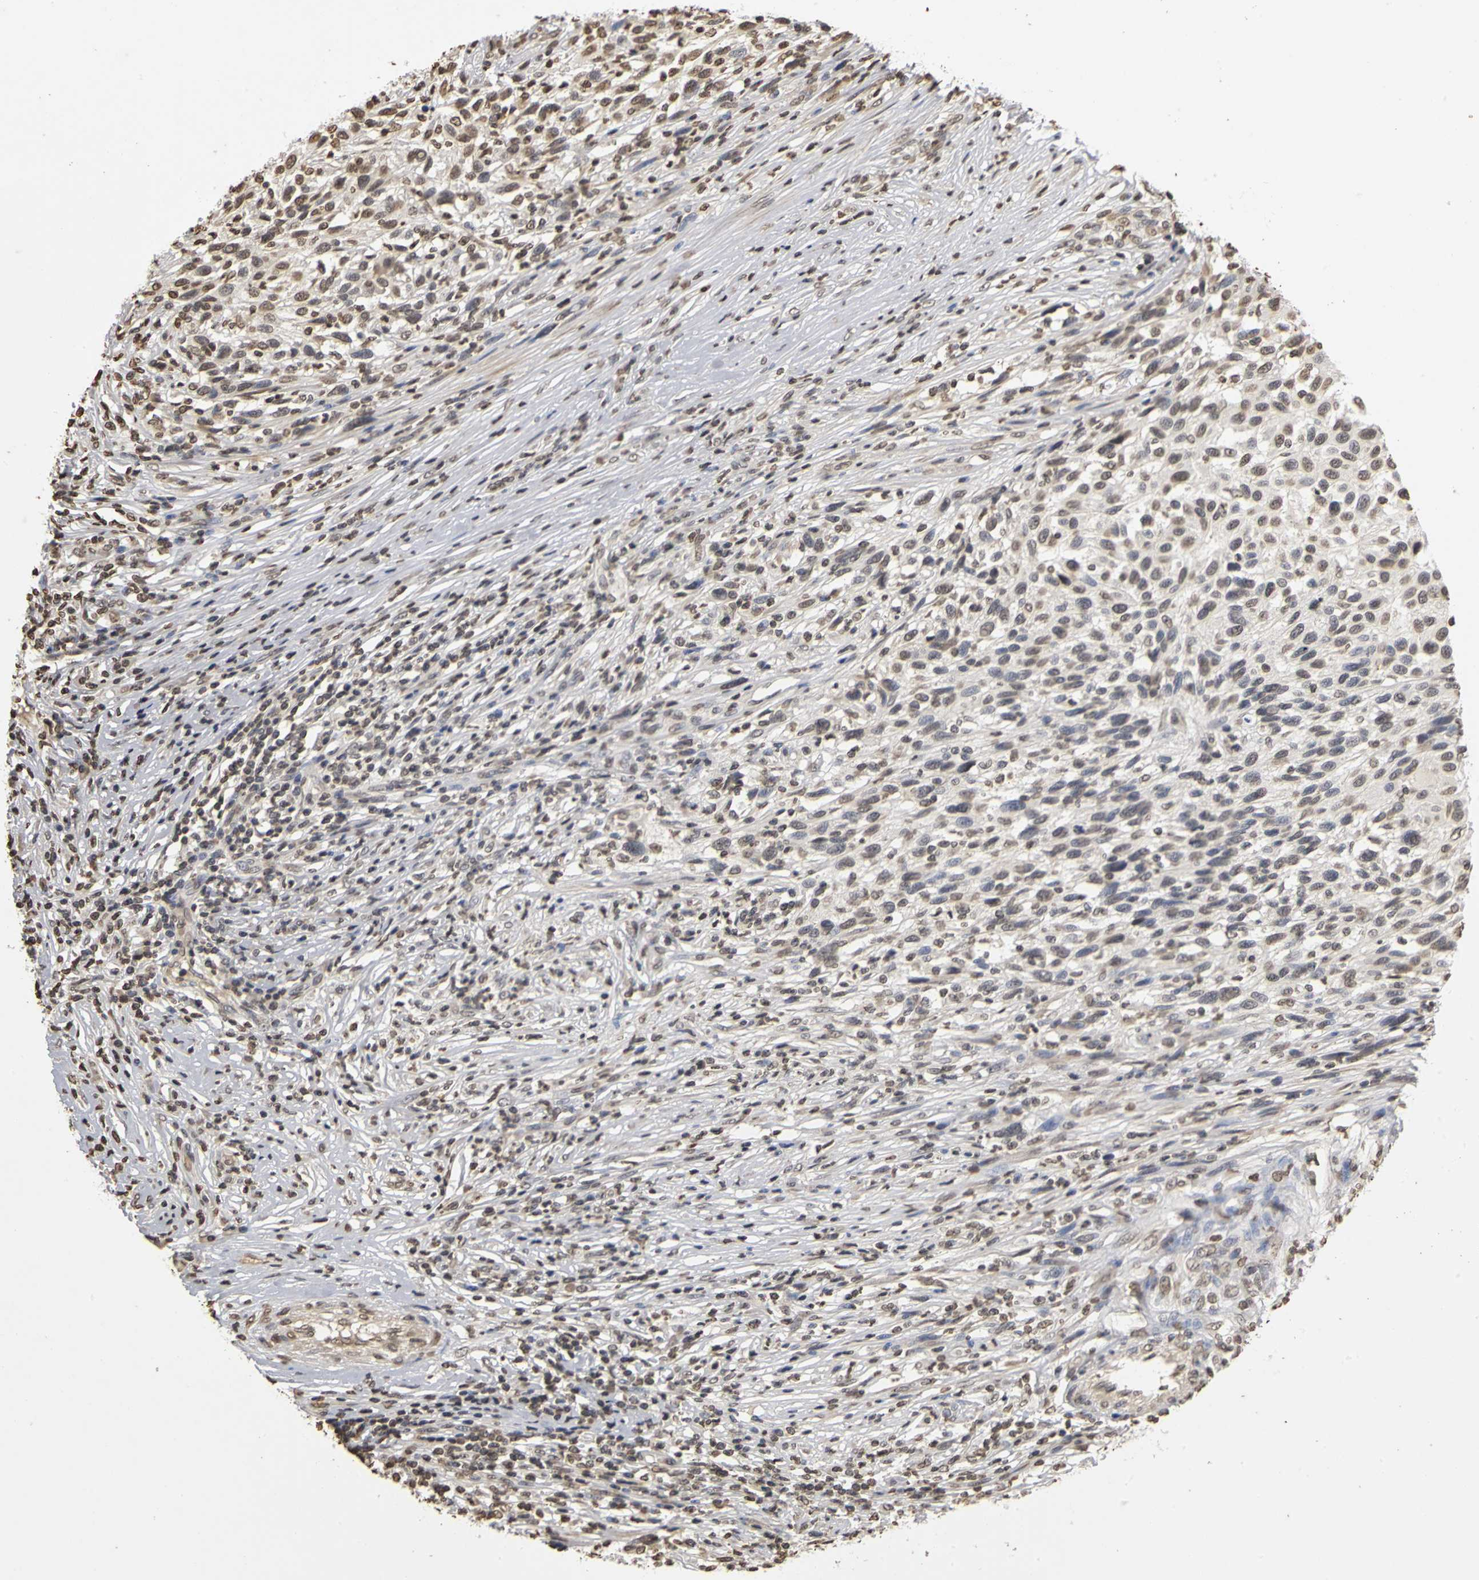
{"staining": {"intensity": "weak", "quantity": "<25%", "location": "nuclear"}, "tissue": "melanoma", "cell_type": "Tumor cells", "image_type": "cancer", "snomed": [{"axis": "morphology", "description": "Malignant melanoma, Metastatic site"}, {"axis": "topography", "description": "Lymph node"}], "caption": "A photomicrograph of malignant melanoma (metastatic site) stained for a protein displays no brown staining in tumor cells.", "gene": "ERCC2", "patient": {"sex": "male", "age": 61}}